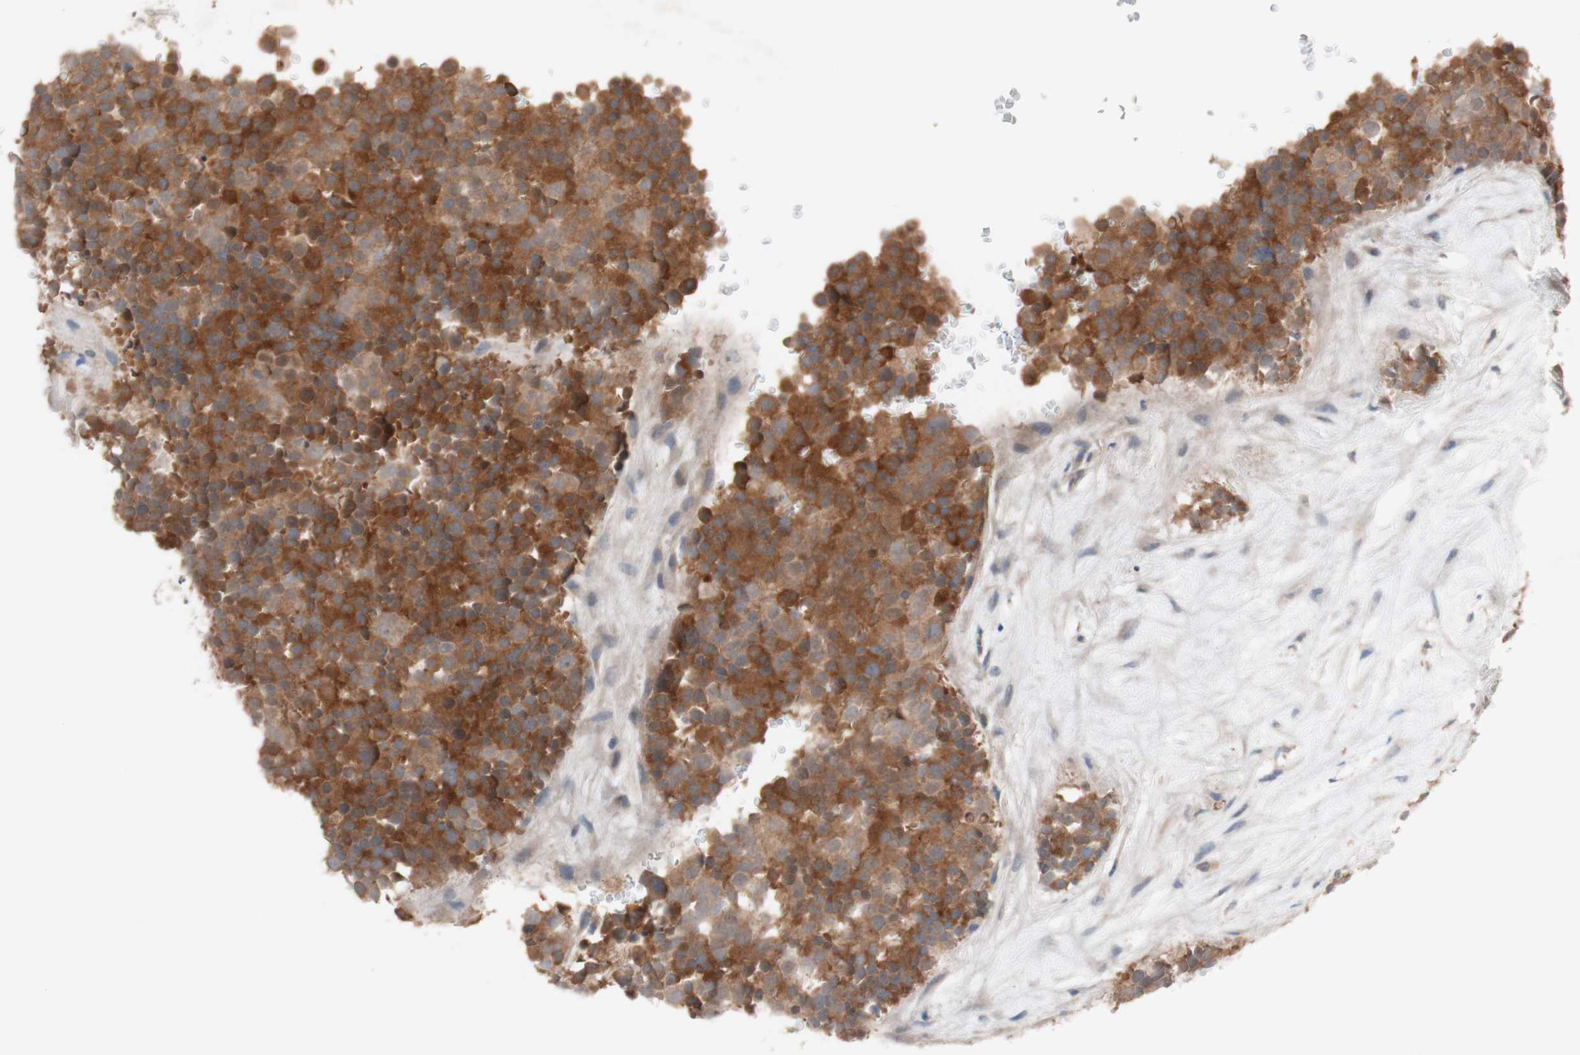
{"staining": {"intensity": "moderate", "quantity": ">75%", "location": "cytoplasmic/membranous"}, "tissue": "testis cancer", "cell_type": "Tumor cells", "image_type": "cancer", "snomed": [{"axis": "morphology", "description": "Seminoma, NOS"}, {"axis": "topography", "description": "Testis"}], "caption": "Immunohistochemical staining of human testis seminoma demonstrates moderate cytoplasmic/membranous protein expression in approximately >75% of tumor cells.", "gene": "PEX2", "patient": {"sex": "male", "age": 71}}